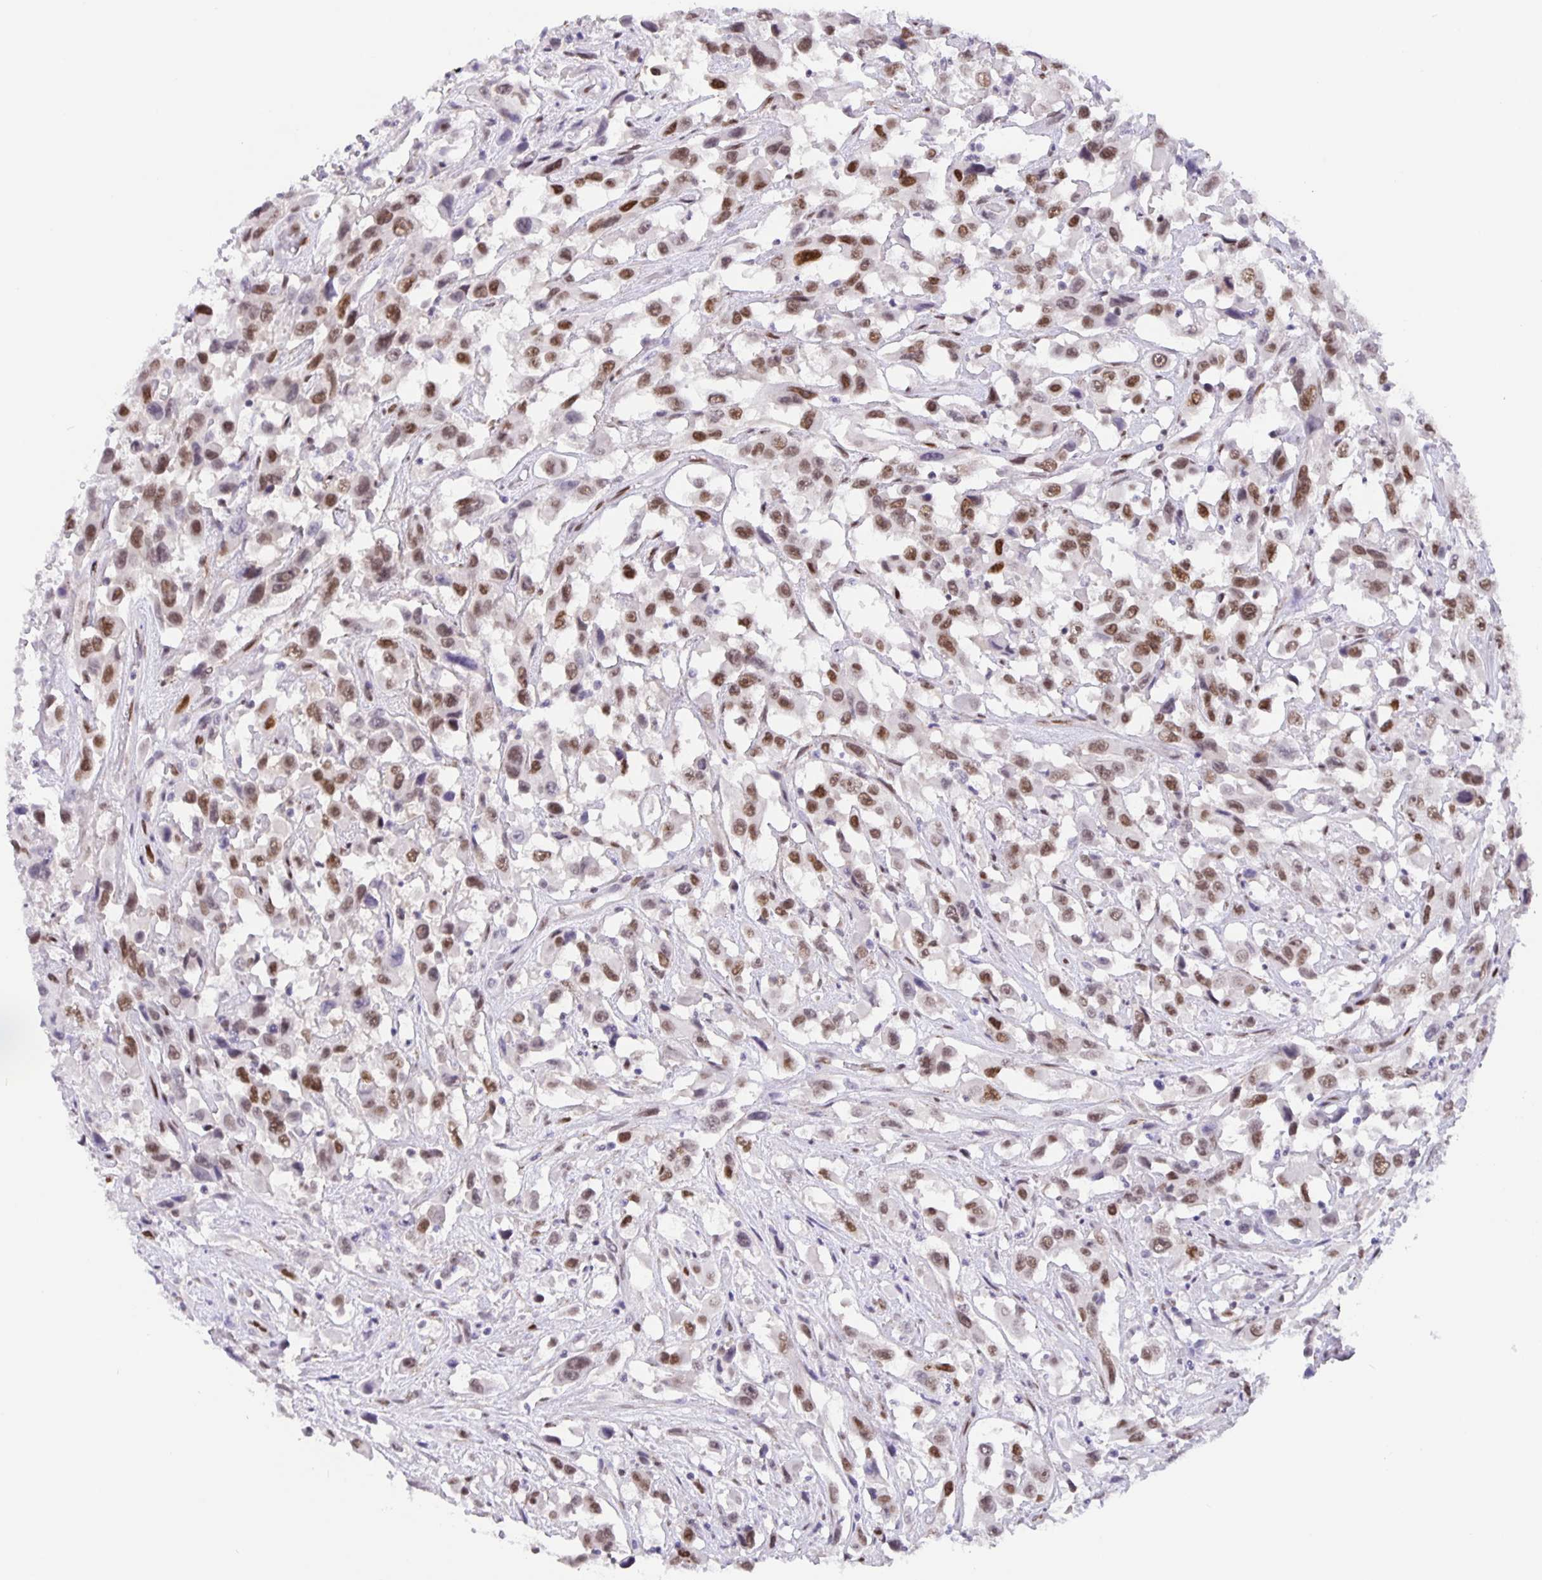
{"staining": {"intensity": "moderate", "quantity": ">75%", "location": "nuclear"}, "tissue": "urothelial cancer", "cell_type": "Tumor cells", "image_type": "cancer", "snomed": [{"axis": "morphology", "description": "Urothelial carcinoma, High grade"}, {"axis": "topography", "description": "Urinary bladder"}], "caption": "Immunohistochemical staining of urothelial cancer shows medium levels of moderate nuclear protein staining in approximately >75% of tumor cells.", "gene": "FOSL2", "patient": {"sex": "male", "age": 53}}